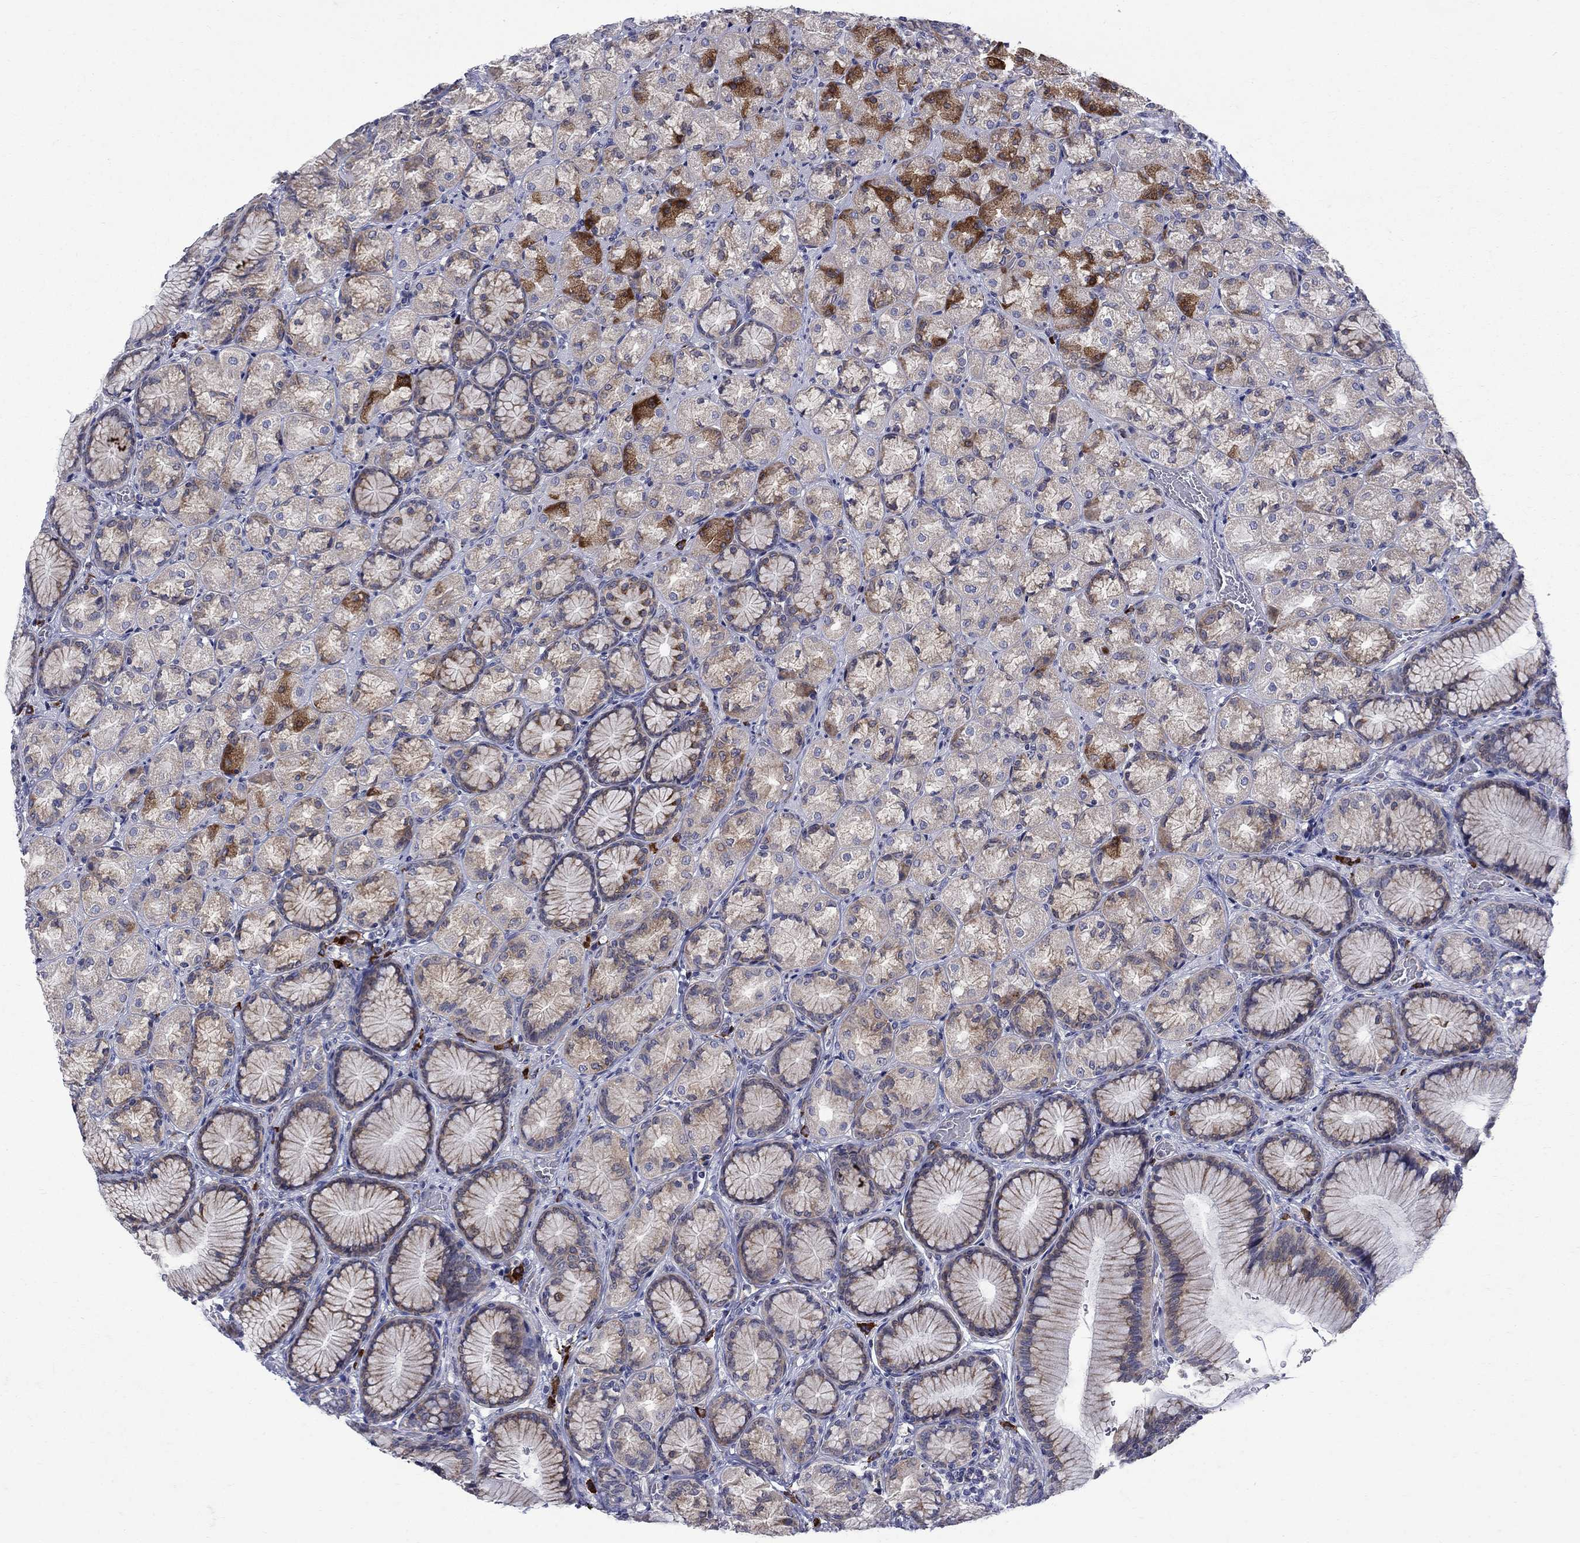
{"staining": {"intensity": "strong", "quantity": "25%-75%", "location": "cytoplasmic/membranous"}, "tissue": "stomach", "cell_type": "Glandular cells", "image_type": "normal", "snomed": [{"axis": "morphology", "description": "Normal tissue, NOS"}, {"axis": "morphology", "description": "Adenocarcinoma, NOS"}, {"axis": "morphology", "description": "Adenocarcinoma, High grade"}, {"axis": "topography", "description": "Stomach, upper"}, {"axis": "topography", "description": "Stomach"}], "caption": "Strong cytoplasmic/membranous expression is identified in about 25%-75% of glandular cells in benign stomach.", "gene": "ASNS", "patient": {"sex": "female", "age": 65}}